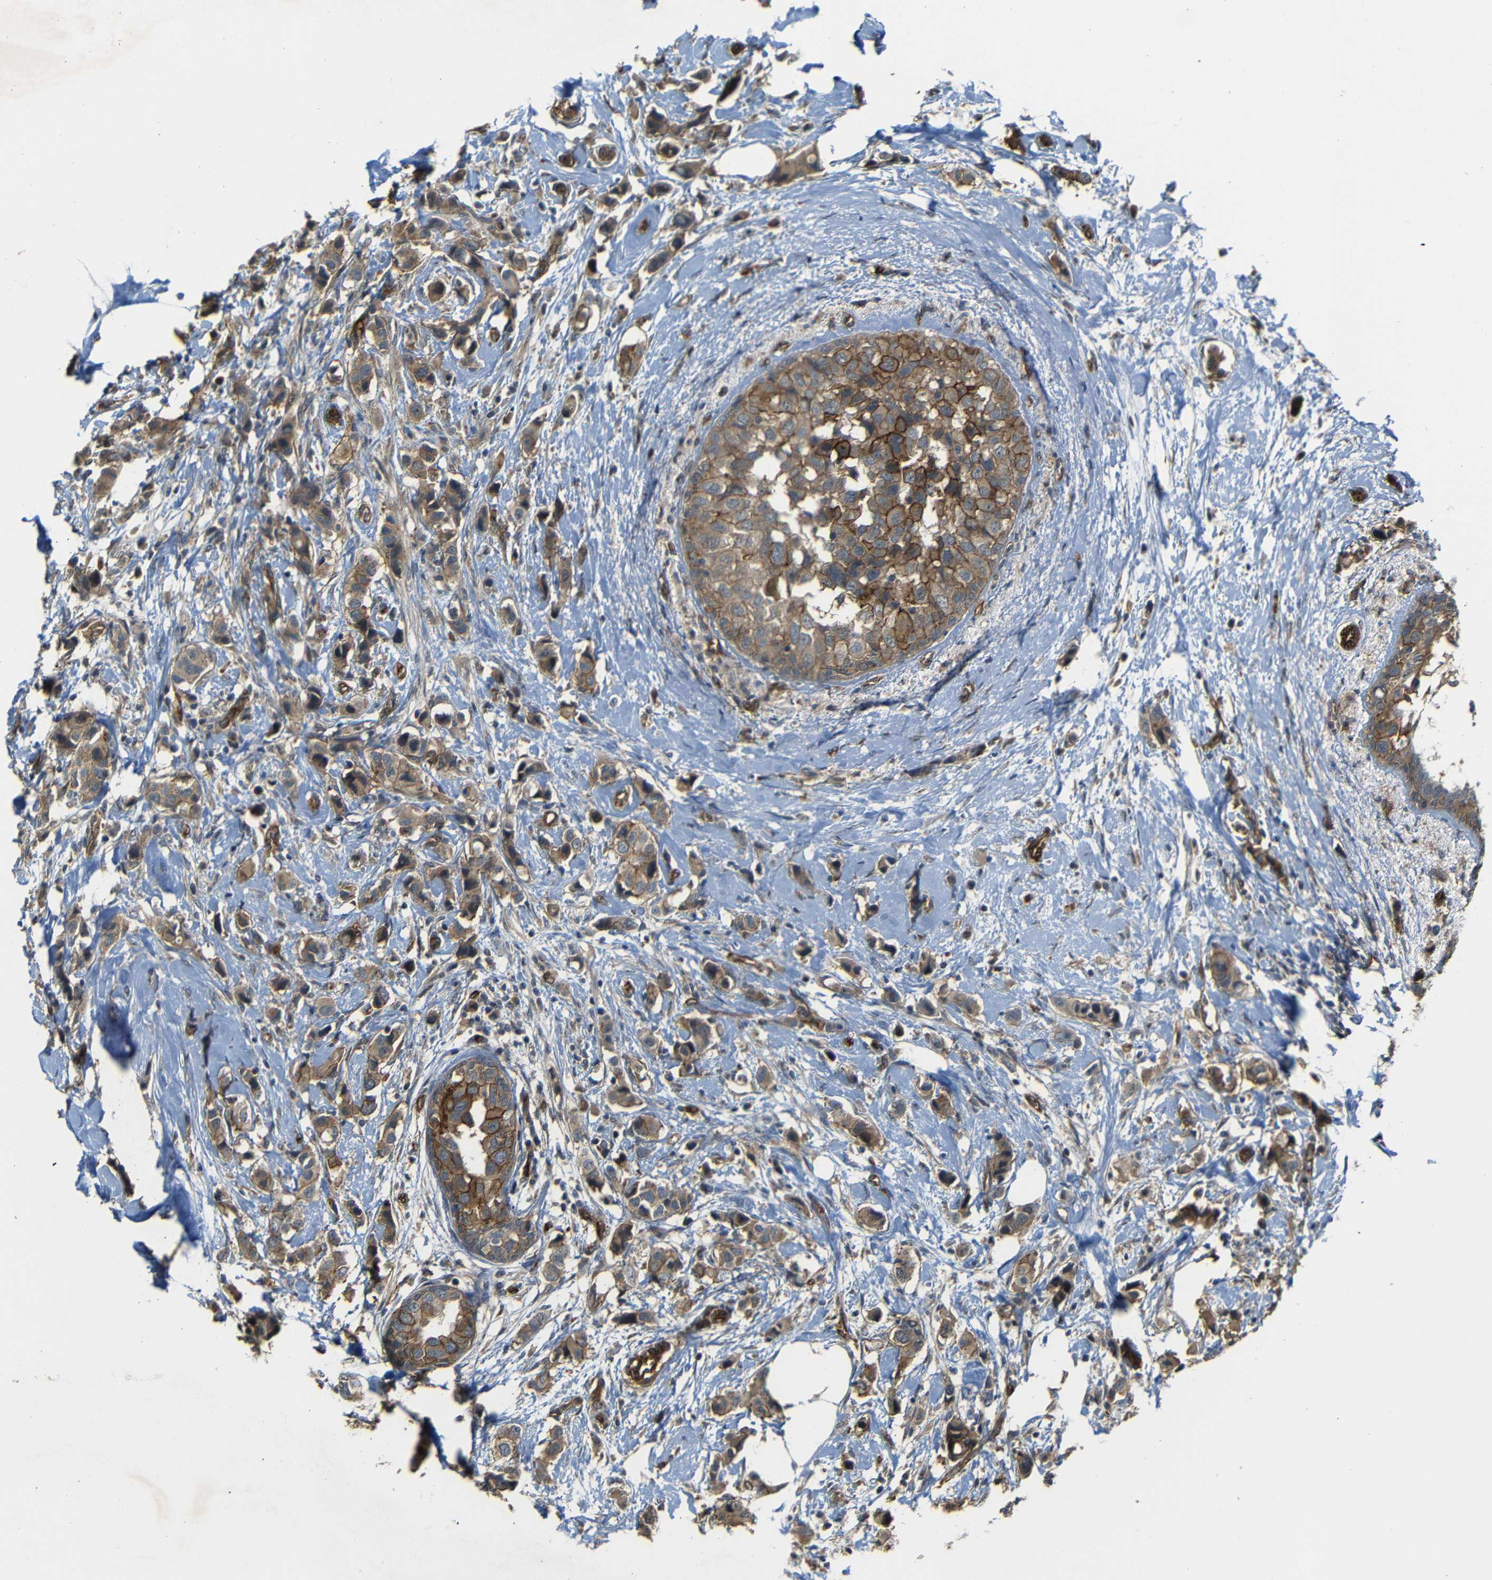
{"staining": {"intensity": "moderate", "quantity": ">75%", "location": "cytoplasmic/membranous"}, "tissue": "breast cancer", "cell_type": "Tumor cells", "image_type": "cancer", "snomed": [{"axis": "morphology", "description": "Normal tissue, NOS"}, {"axis": "morphology", "description": "Duct carcinoma"}, {"axis": "topography", "description": "Breast"}], "caption": "Immunohistochemistry (IHC) (DAB (3,3'-diaminobenzidine)) staining of human breast cancer (invasive ductal carcinoma) demonstrates moderate cytoplasmic/membranous protein staining in approximately >75% of tumor cells. The protein of interest is shown in brown color, while the nuclei are stained blue.", "gene": "RELL1", "patient": {"sex": "female", "age": 50}}